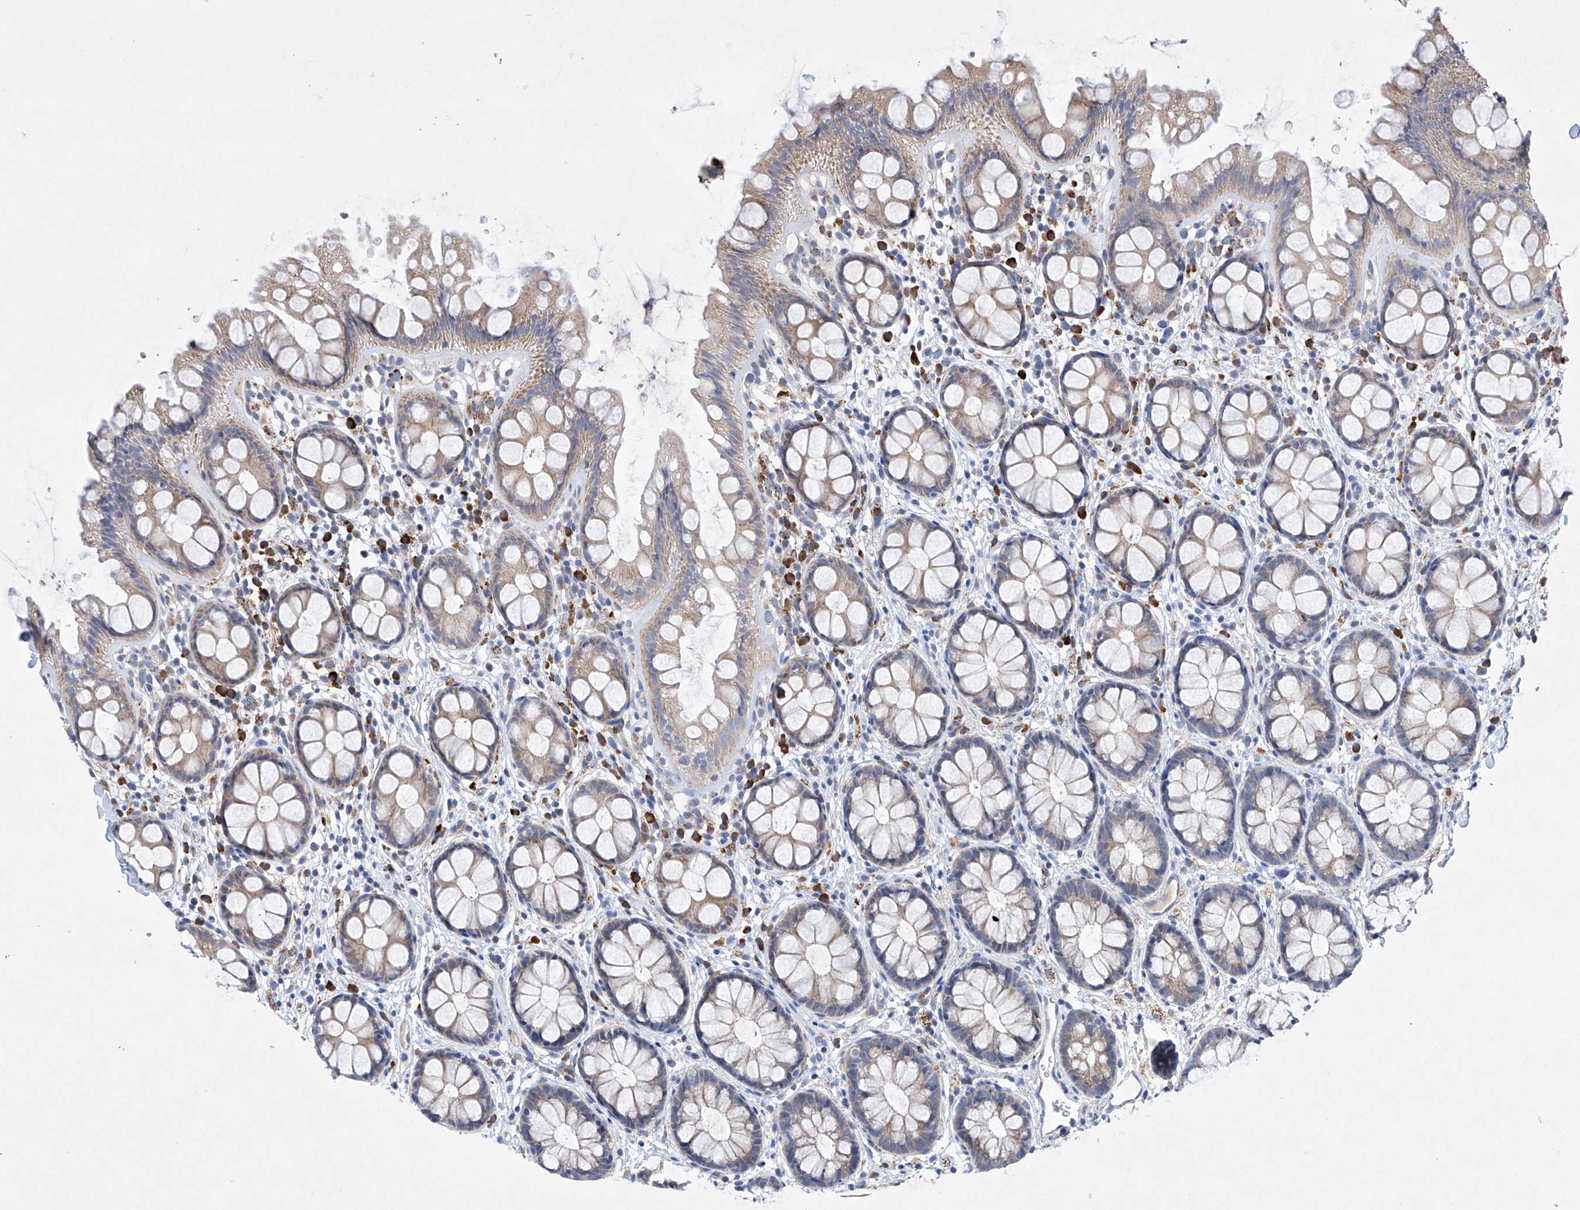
{"staining": {"intensity": "weak", "quantity": "<25%", "location": "cytoplasmic/membranous"}, "tissue": "rectum", "cell_type": "Glandular cells", "image_type": "normal", "snomed": [{"axis": "morphology", "description": "Normal tissue, NOS"}, {"axis": "topography", "description": "Rectum"}], "caption": "A high-resolution histopathology image shows IHC staining of benign rectum, which exhibits no significant staining in glandular cells.", "gene": "NRROS", "patient": {"sex": "female", "age": 65}}